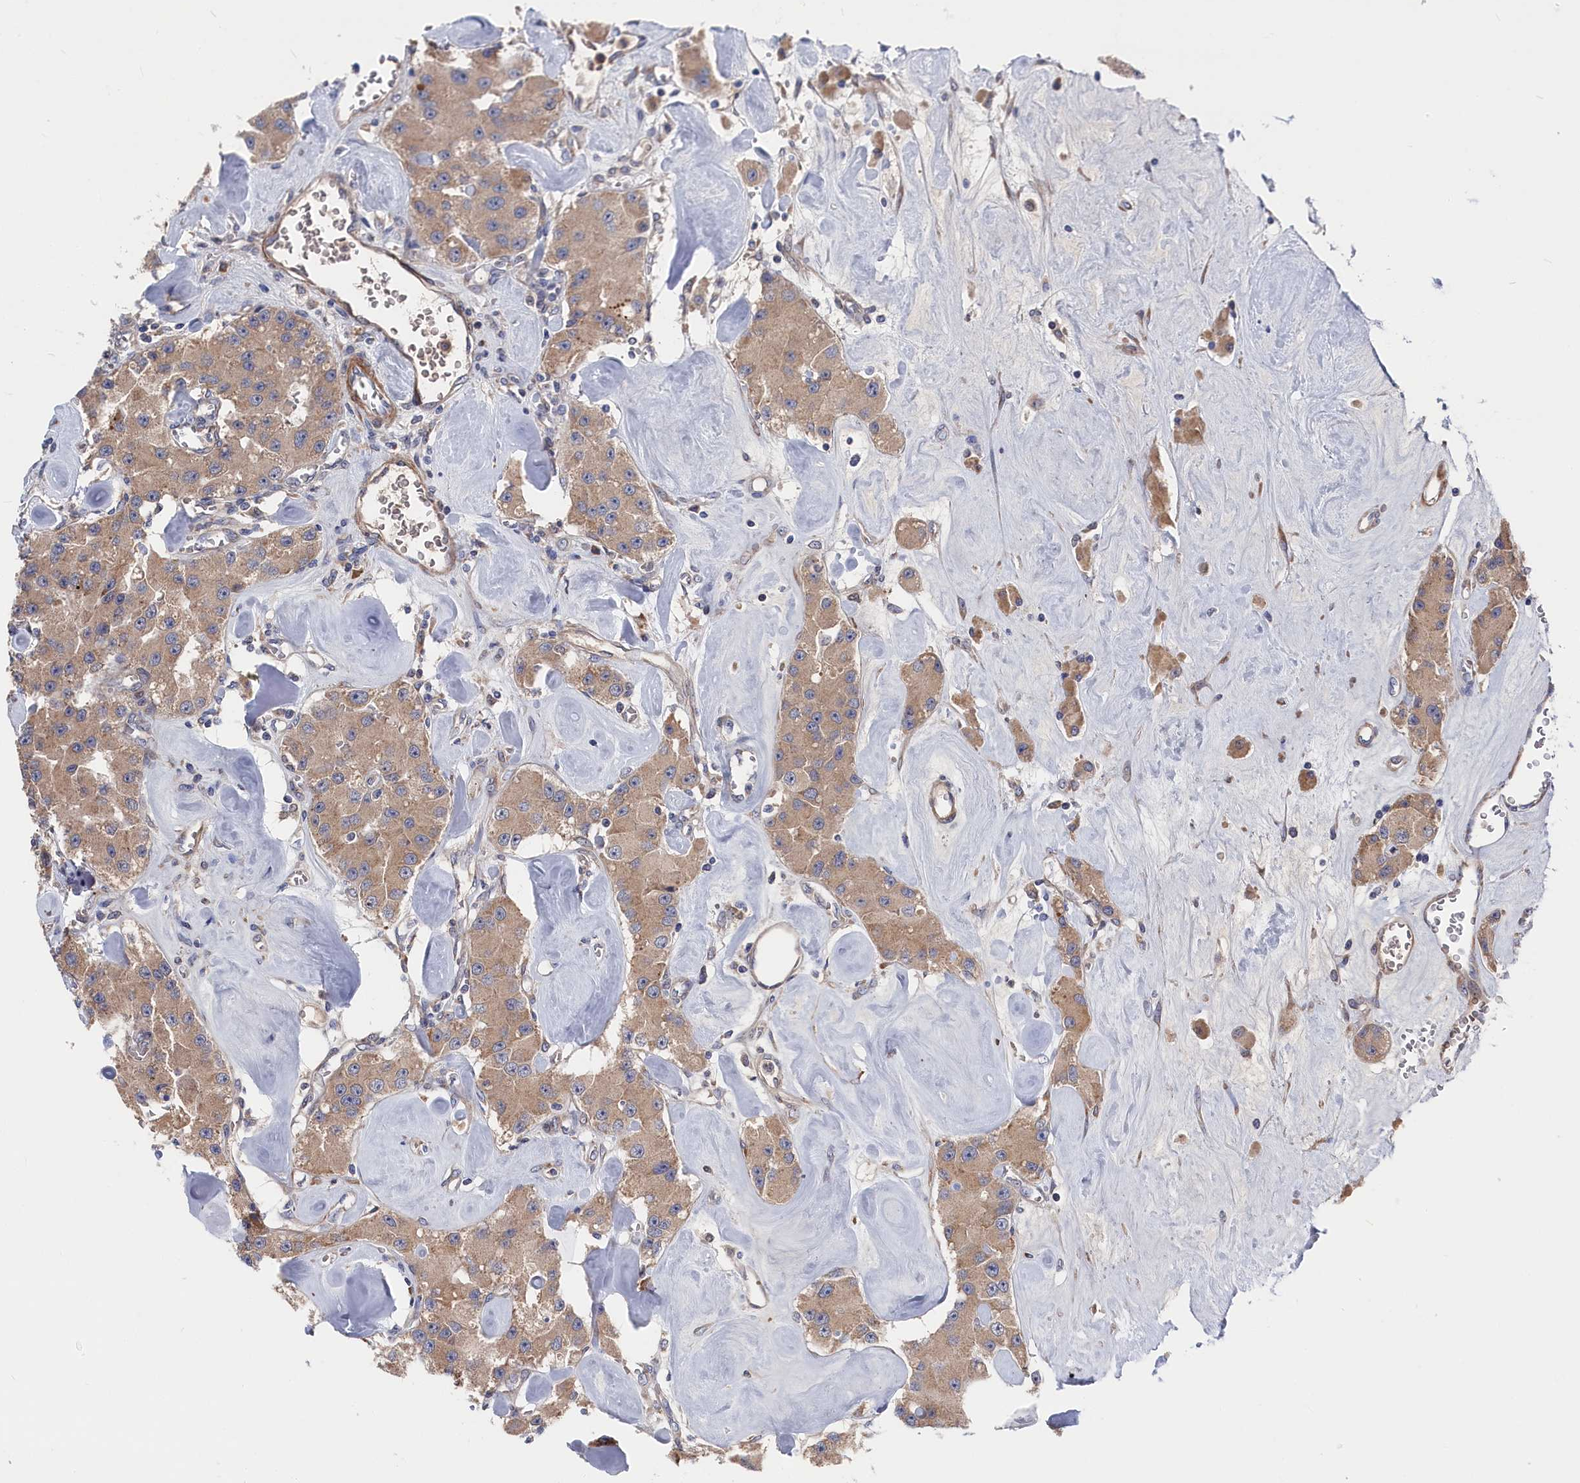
{"staining": {"intensity": "weak", "quantity": ">75%", "location": "cytoplasmic/membranous"}, "tissue": "carcinoid", "cell_type": "Tumor cells", "image_type": "cancer", "snomed": [{"axis": "morphology", "description": "Carcinoid, malignant, NOS"}, {"axis": "topography", "description": "Pancreas"}], "caption": "Immunohistochemical staining of carcinoid (malignant) shows weak cytoplasmic/membranous protein positivity in approximately >75% of tumor cells.", "gene": "CYB5D2", "patient": {"sex": "male", "age": 41}}